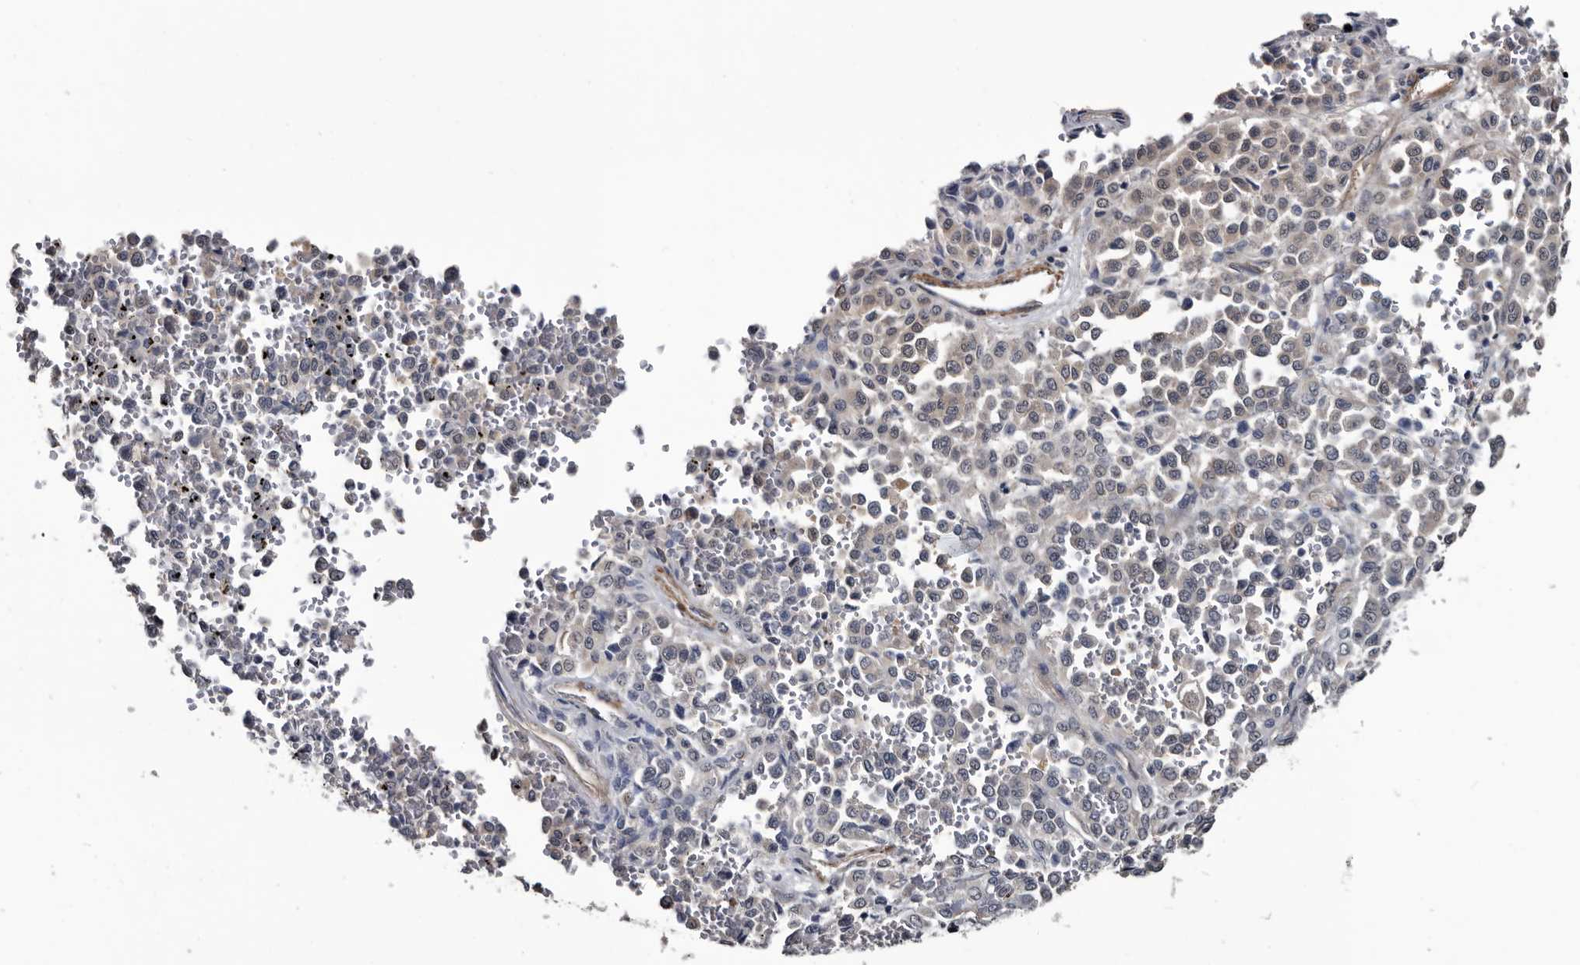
{"staining": {"intensity": "negative", "quantity": "none", "location": "none"}, "tissue": "melanoma", "cell_type": "Tumor cells", "image_type": "cancer", "snomed": [{"axis": "morphology", "description": "Malignant melanoma, Metastatic site"}, {"axis": "topography", "description": "Pancreas"}], "caption": "High power microscopy photomicrograph of an immunohistochemistry histopathology image of melanoma, revealing no significant staining in tumor cells. The staining was performed using DAB to visualize the protein expression in brown, while the nuclei were stained in blue with hematoxylin (Magnification: 20x).", "gene": "IARS1", "patient": {"sex": "female", "age": 30}}